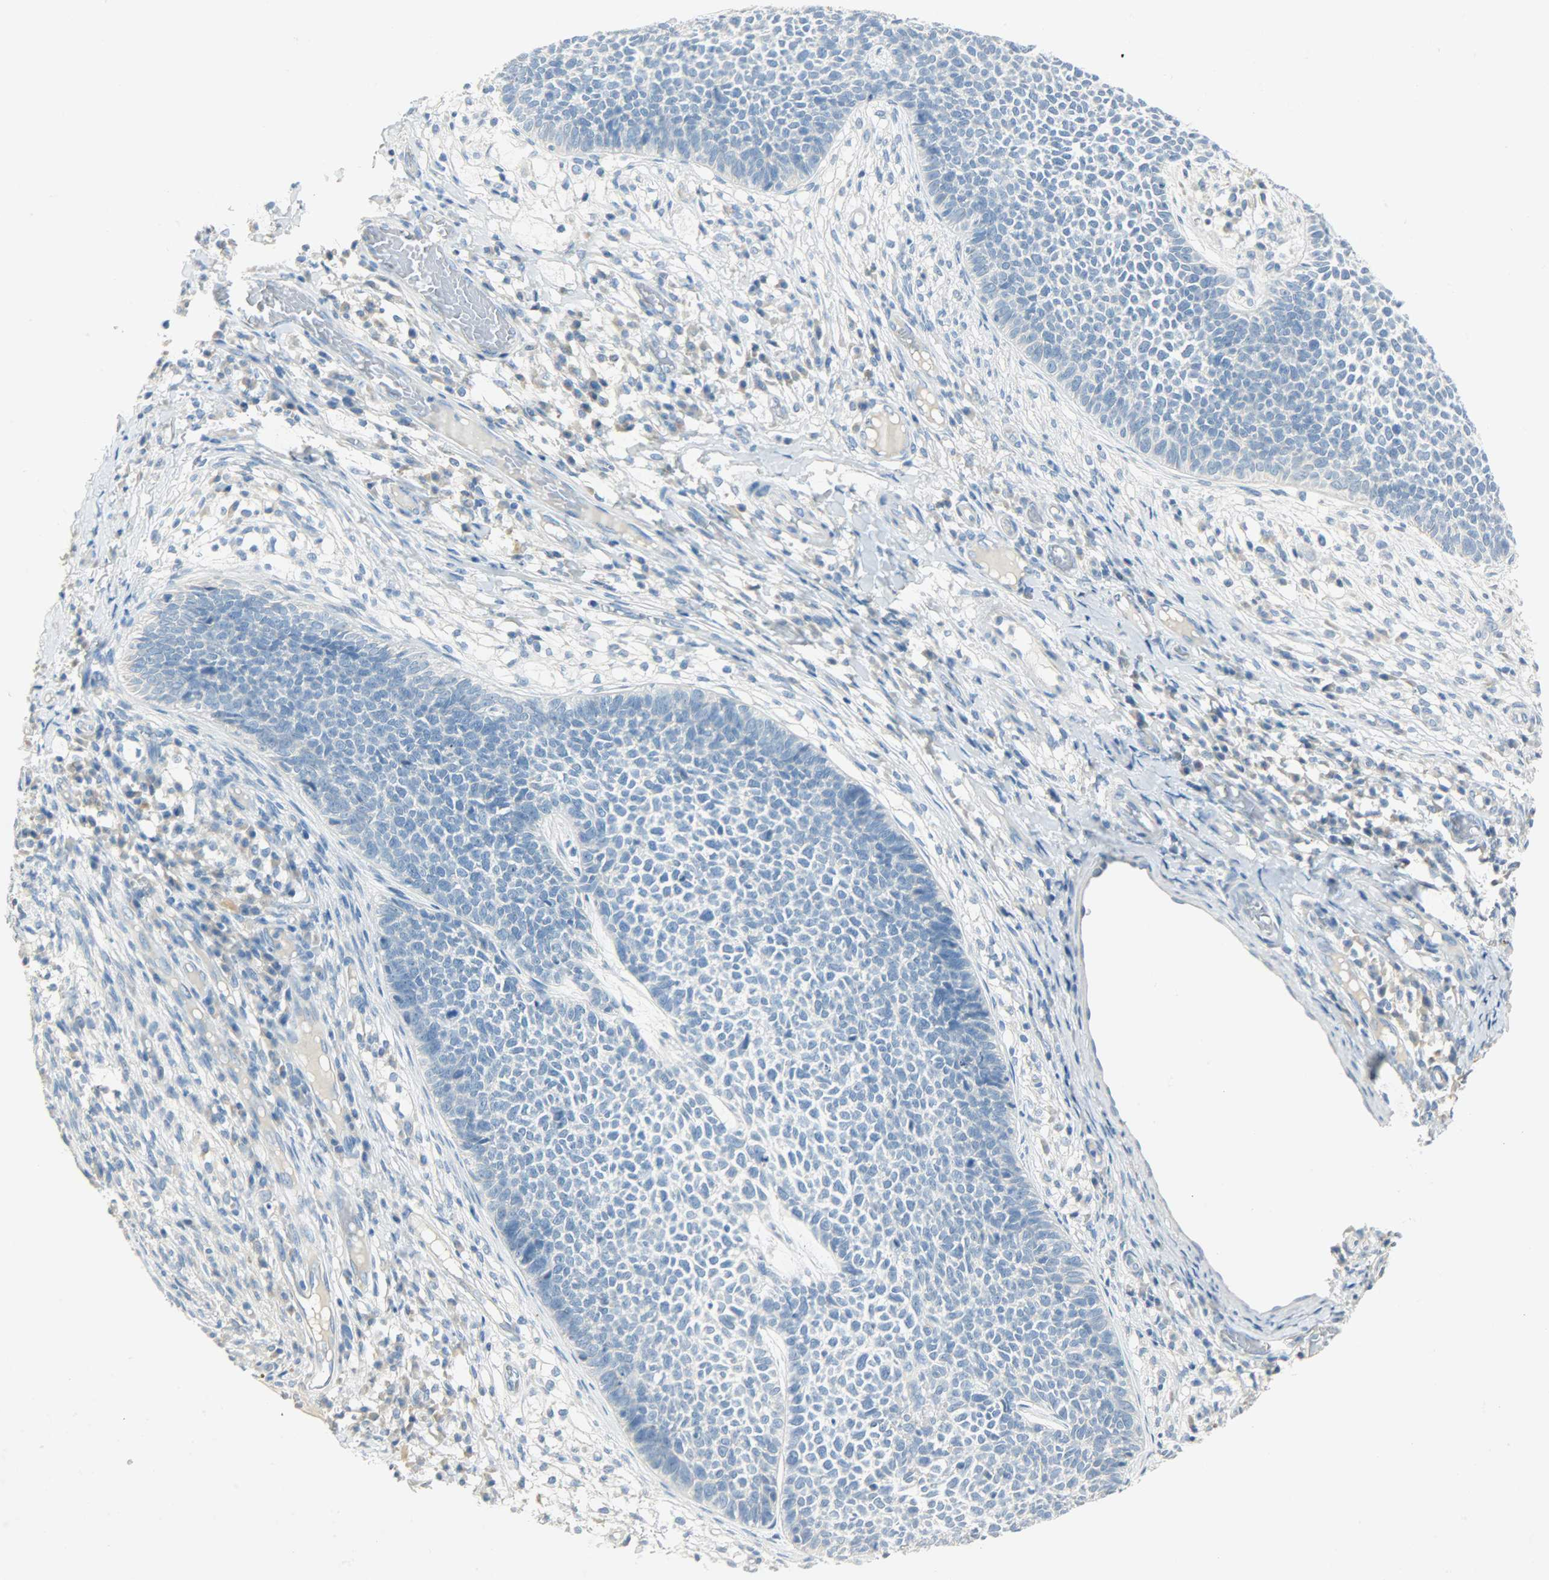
{"staining": {"intensity": "negative", "quantity": "none", "location": "none"}, "tissue": "skin cancer", "cell_type": "Tumor cells", "image_type": "cancer", "snomed": [{"axis": "morphology", "description": "Basal cell carcinoma"}, {"axis": "topography", "description": "Skin"}], "caption": "Immunohistochemical staining of human skin cancer (basal cell carcinoma) shows no significant positivity in tumor cells. Nuclei are stained in blue.", "gene": "PROM1", "patient": {"sex": "female", "age": 84}}